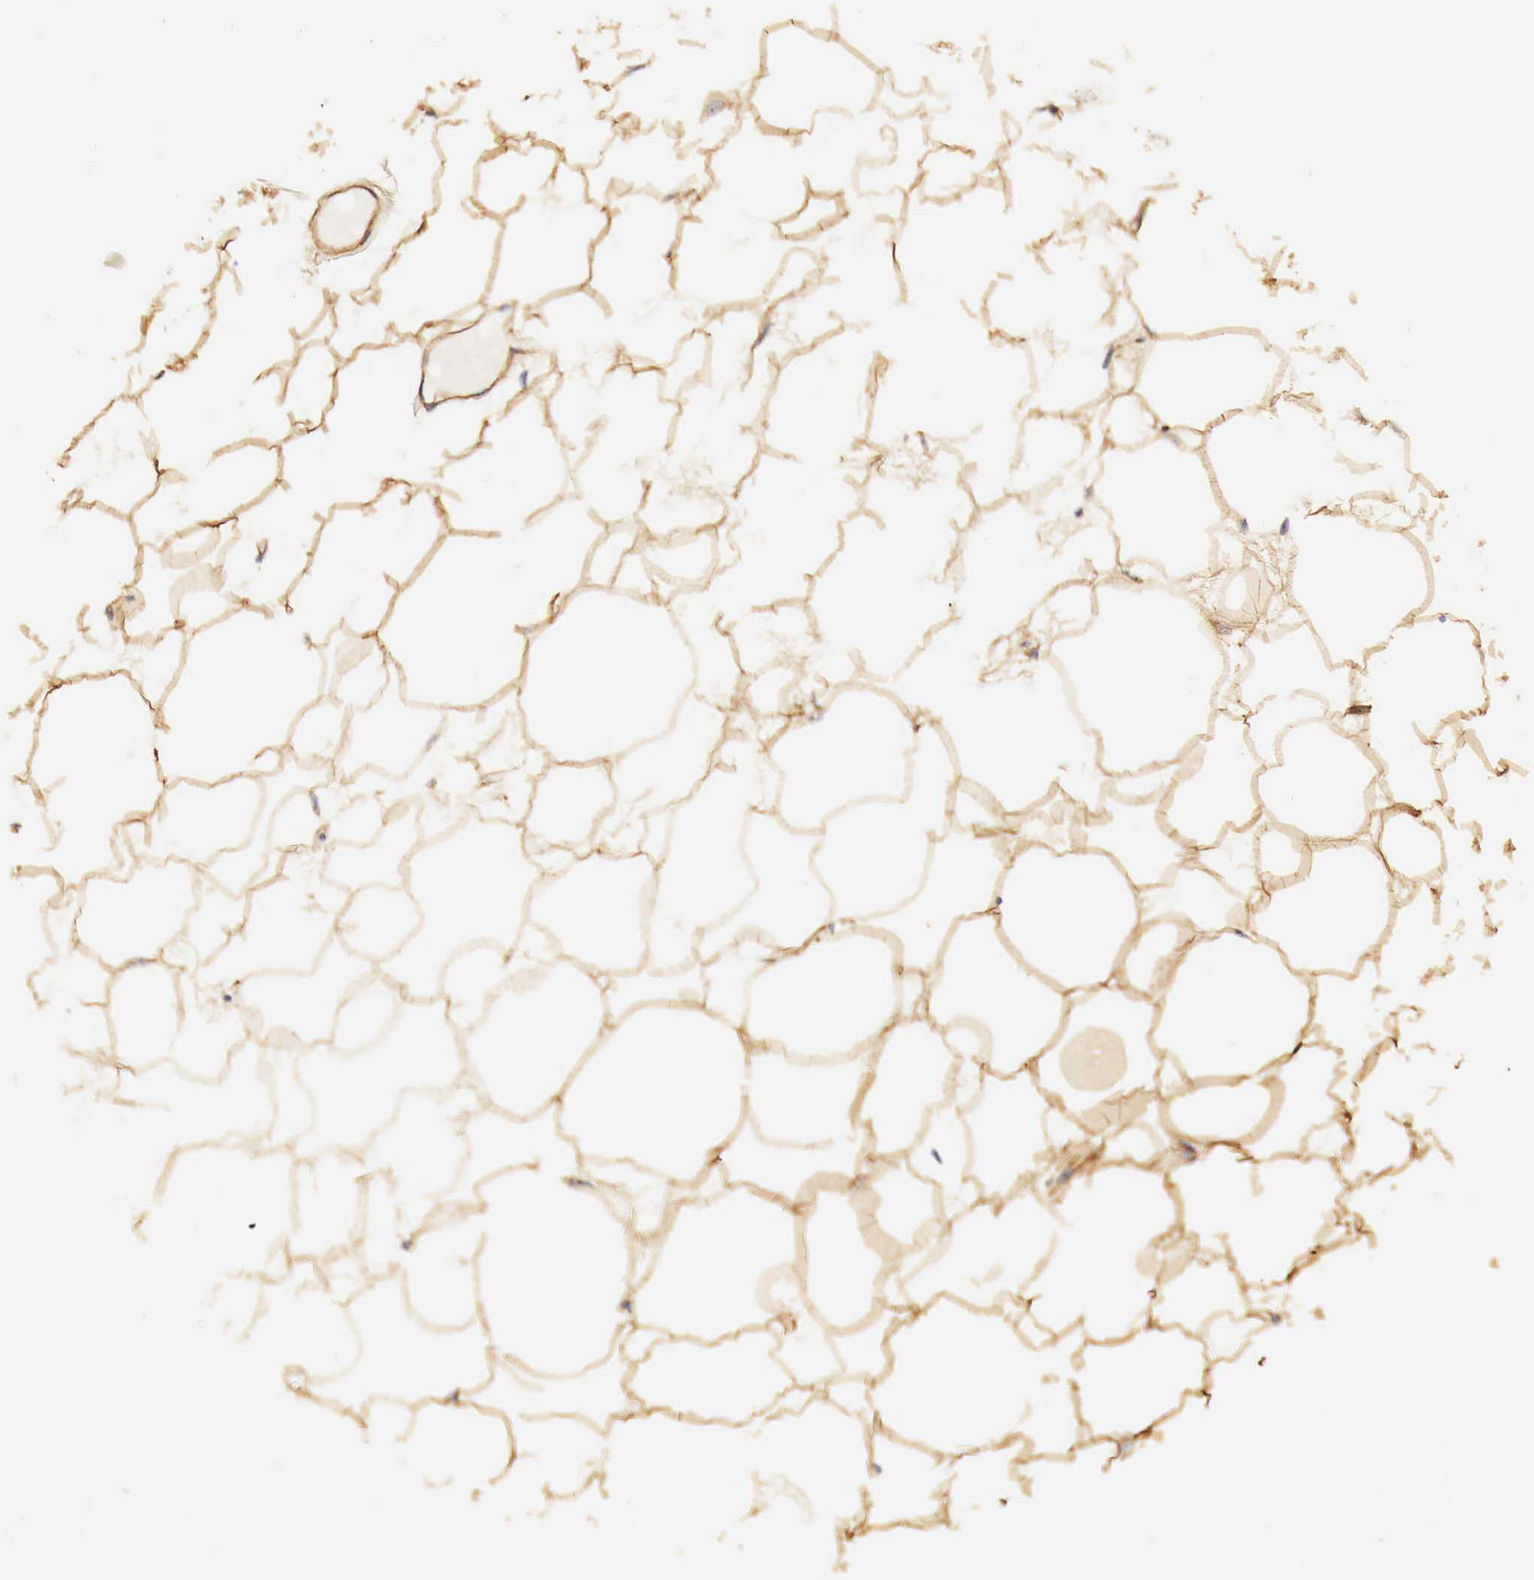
{"staining": {"intensity": "moderate", "quantity": ">75%", "location": "cytoplasmic/membranous"}, "tissue": "adipose tissue", "cell_type": "Adipocytes", "image_type": "normal", "snomed": [{"axis": "morphology", "description": "Normal tissue, NOS"}, {"axis": "topography", "description": "Breast"}], "caption": "Immunohistochemical staining of normal adipose tissue reveals moderate cytoplasmic/membranous protein expression in approximately >75% of adipocytes. Nuclei are stained in blue.", "gene": "LAMB2", "patient": {"sex": "female", "age": 44}}